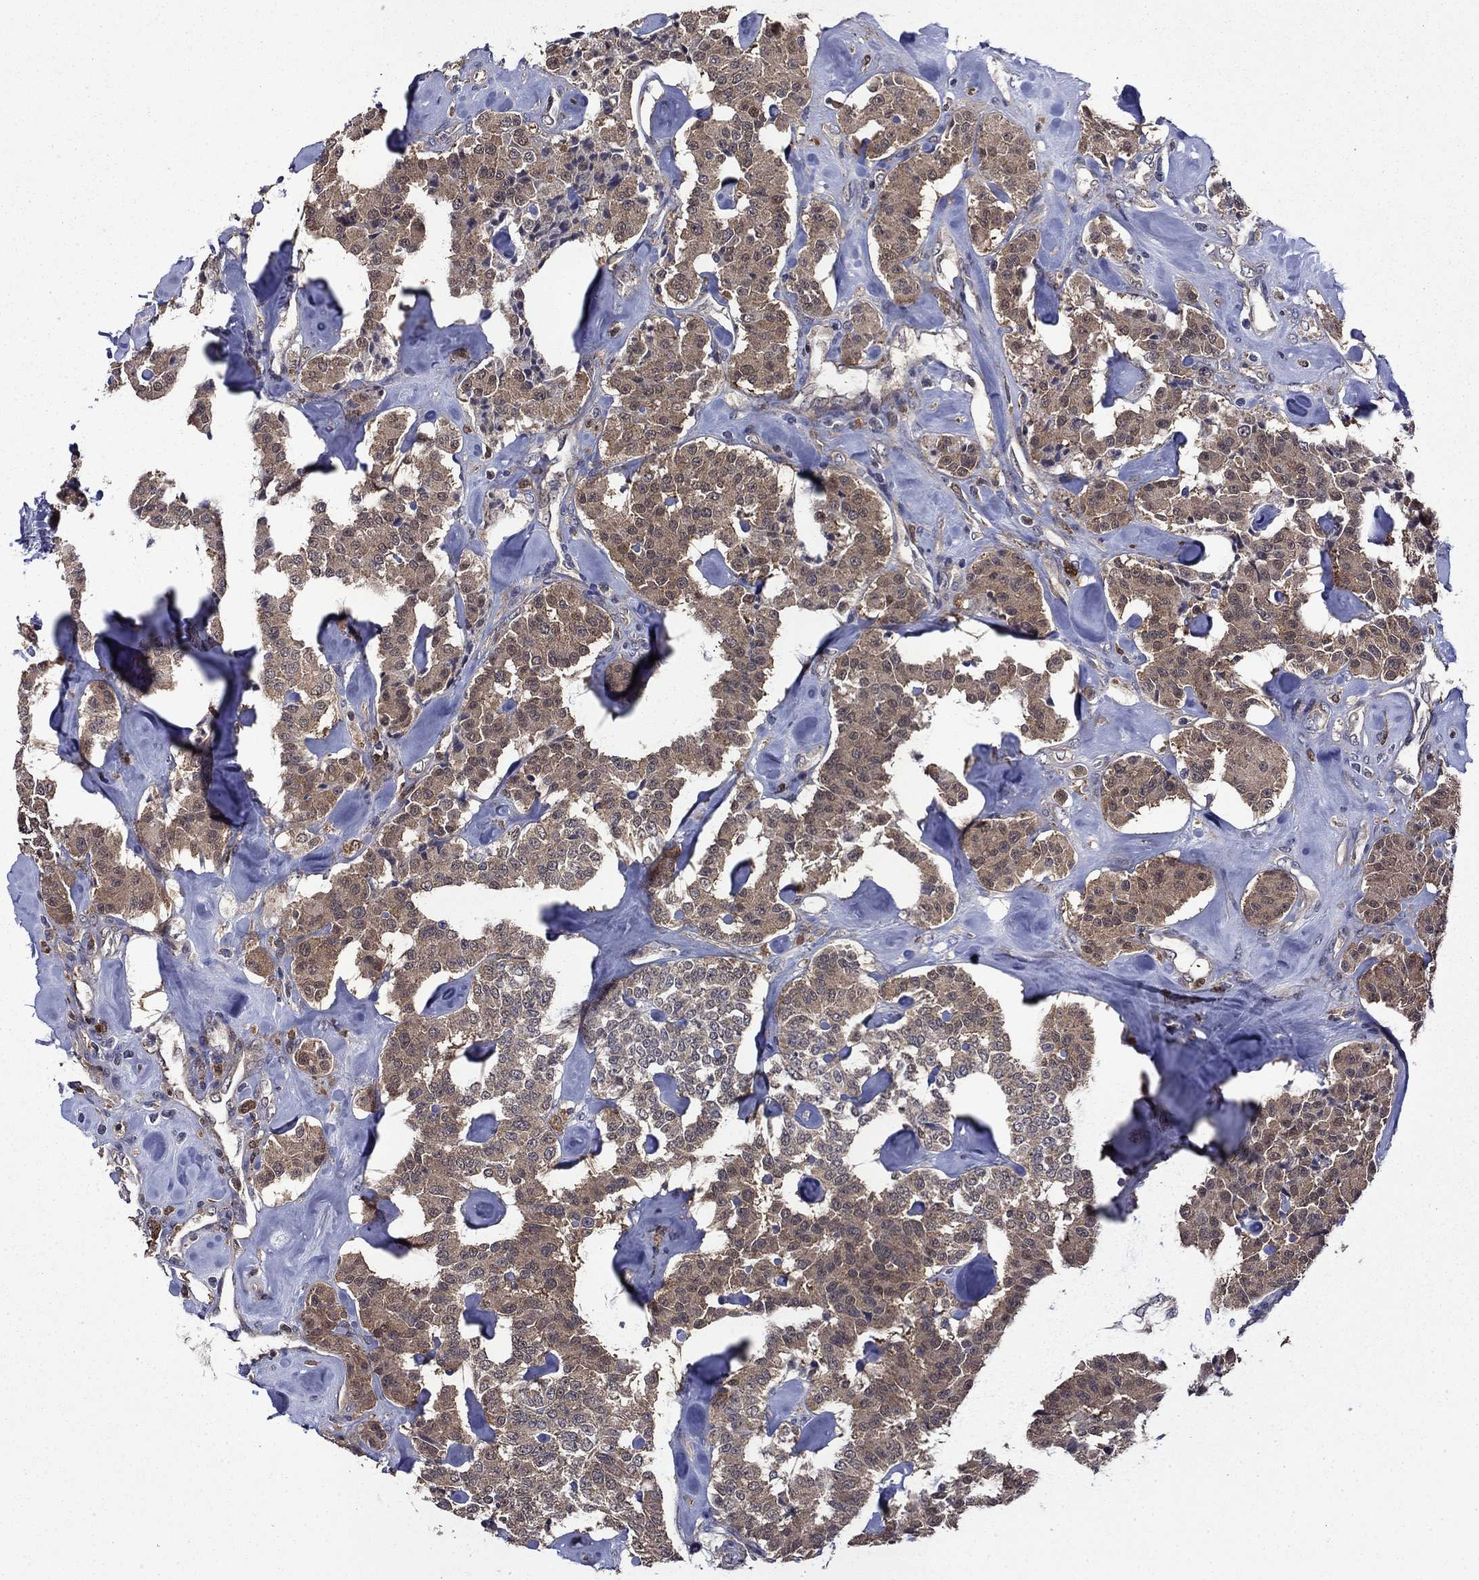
{"staining": {"intensity": "weak", "quantity": ">75%", "location": "cytoplasmic/membranous"}, "tissue": "carcinoid", "cell_type": "Tumor cells", "image_type": "cancer", "snomed": [{"axis": "morphology", "description": "Carcinoid, malignant, NOS"}, {"axis": "topography", "description": "Pancreas"}], "caption": "Protein staining by immunohistochemistry (IHC) displays weak cytoplasmic/membranous expression in approximately >75% of tumor cells in carcinoid (malignant). The protein of interest is stained brown, and the nuclei are stained in blue (DAB (3,3'-diaminobenzidine) IHC with brightfield microscopy, high magnification).", "gene": "TPMT", "patient": {"sex": "male", "age": 41}}